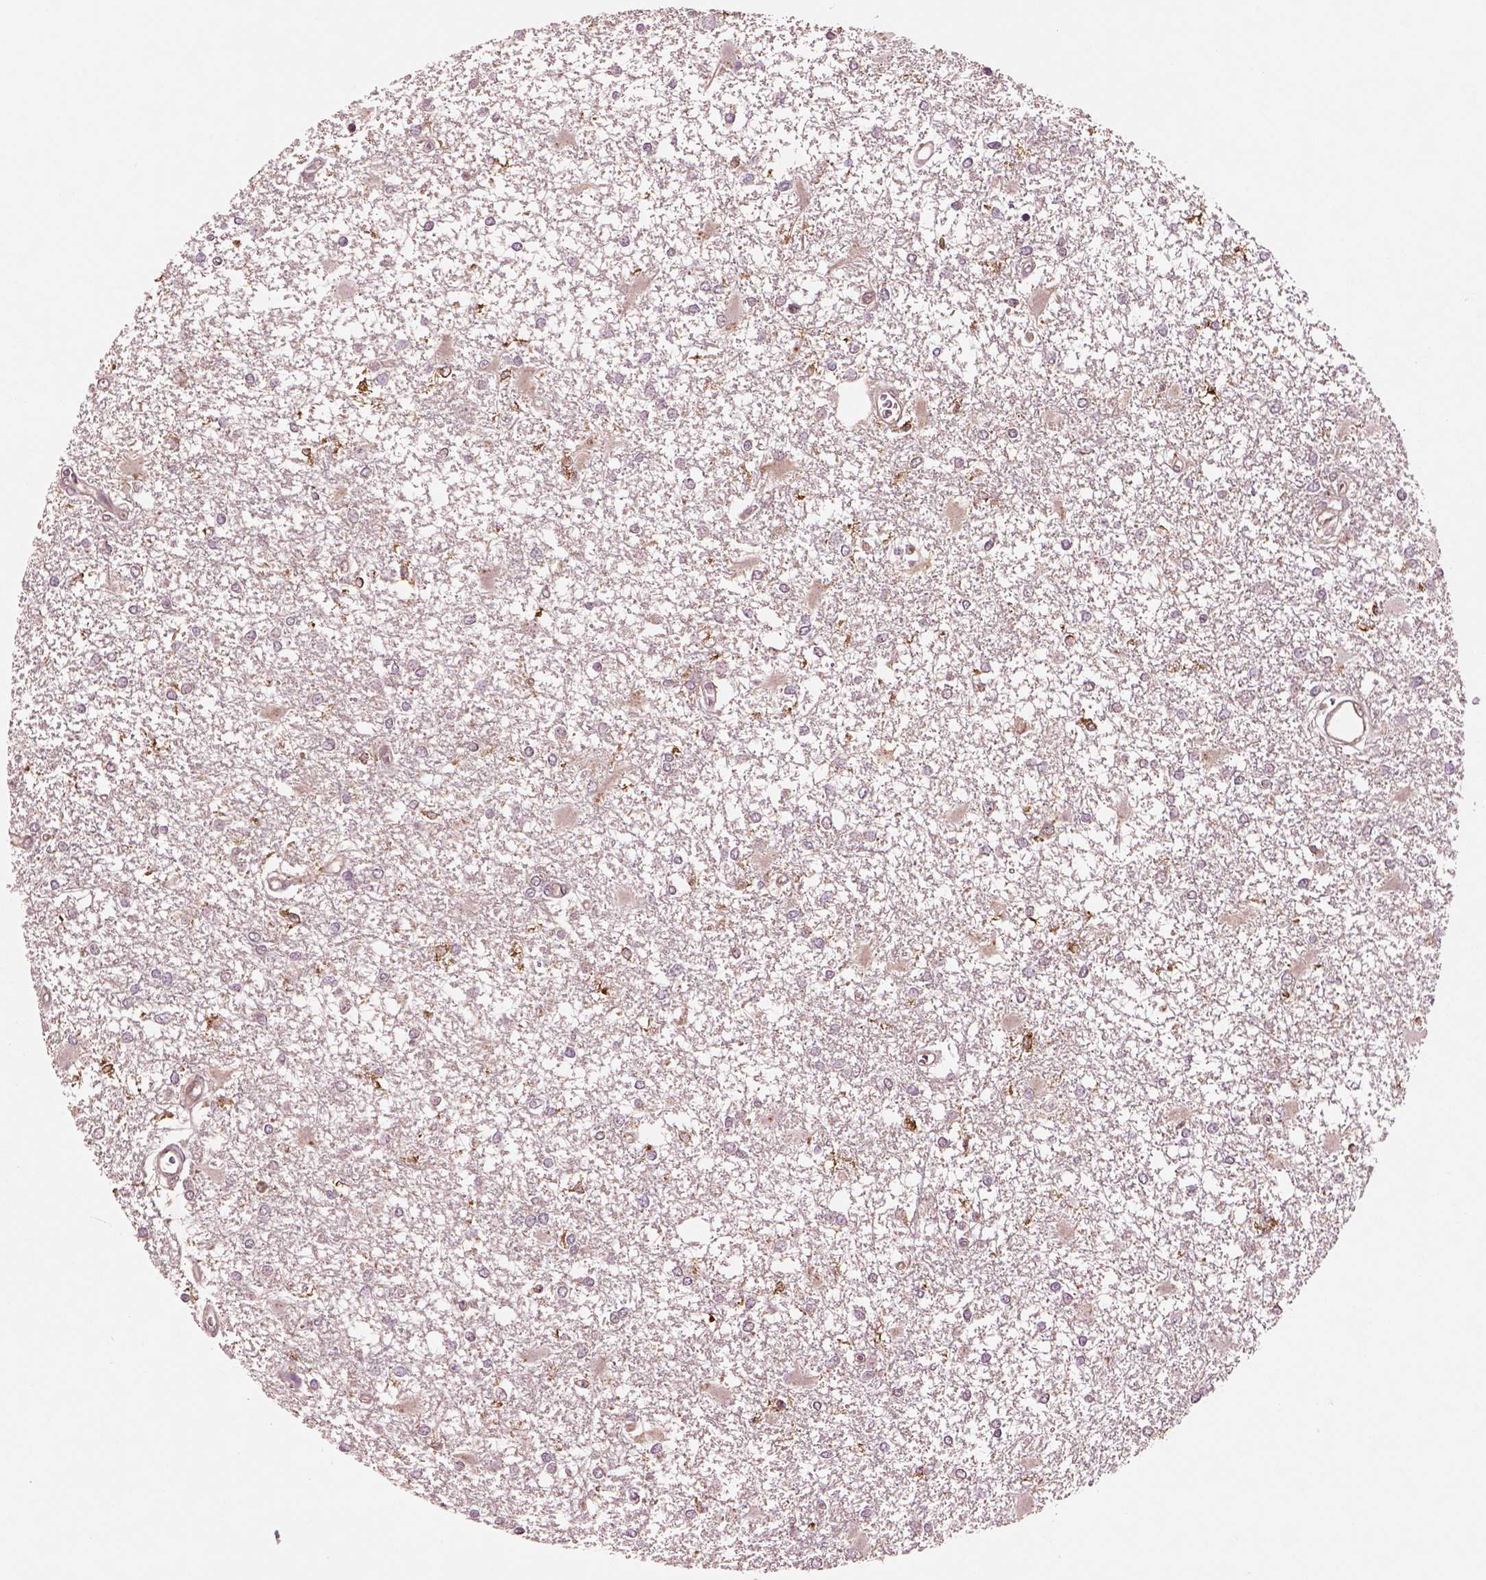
{"staining": {"intensity": "negative", "quantity": "none", "location": "none"}, "tissue": "glioma", "cell_type": "Tumor cells", "image_type": "cancer", "snomed": [{"axis": "morphology", "description": "Glioma, malignant, High grade"}, {"axis": "topography", "description": "Cerebral cortex"}], "caption": "Malignant high-grade glioma was stained to show a protein in brown. There is no significant expression in tumor cells.", "gene": "MDP1", "patient": {"sex": "male", "age": 79}}